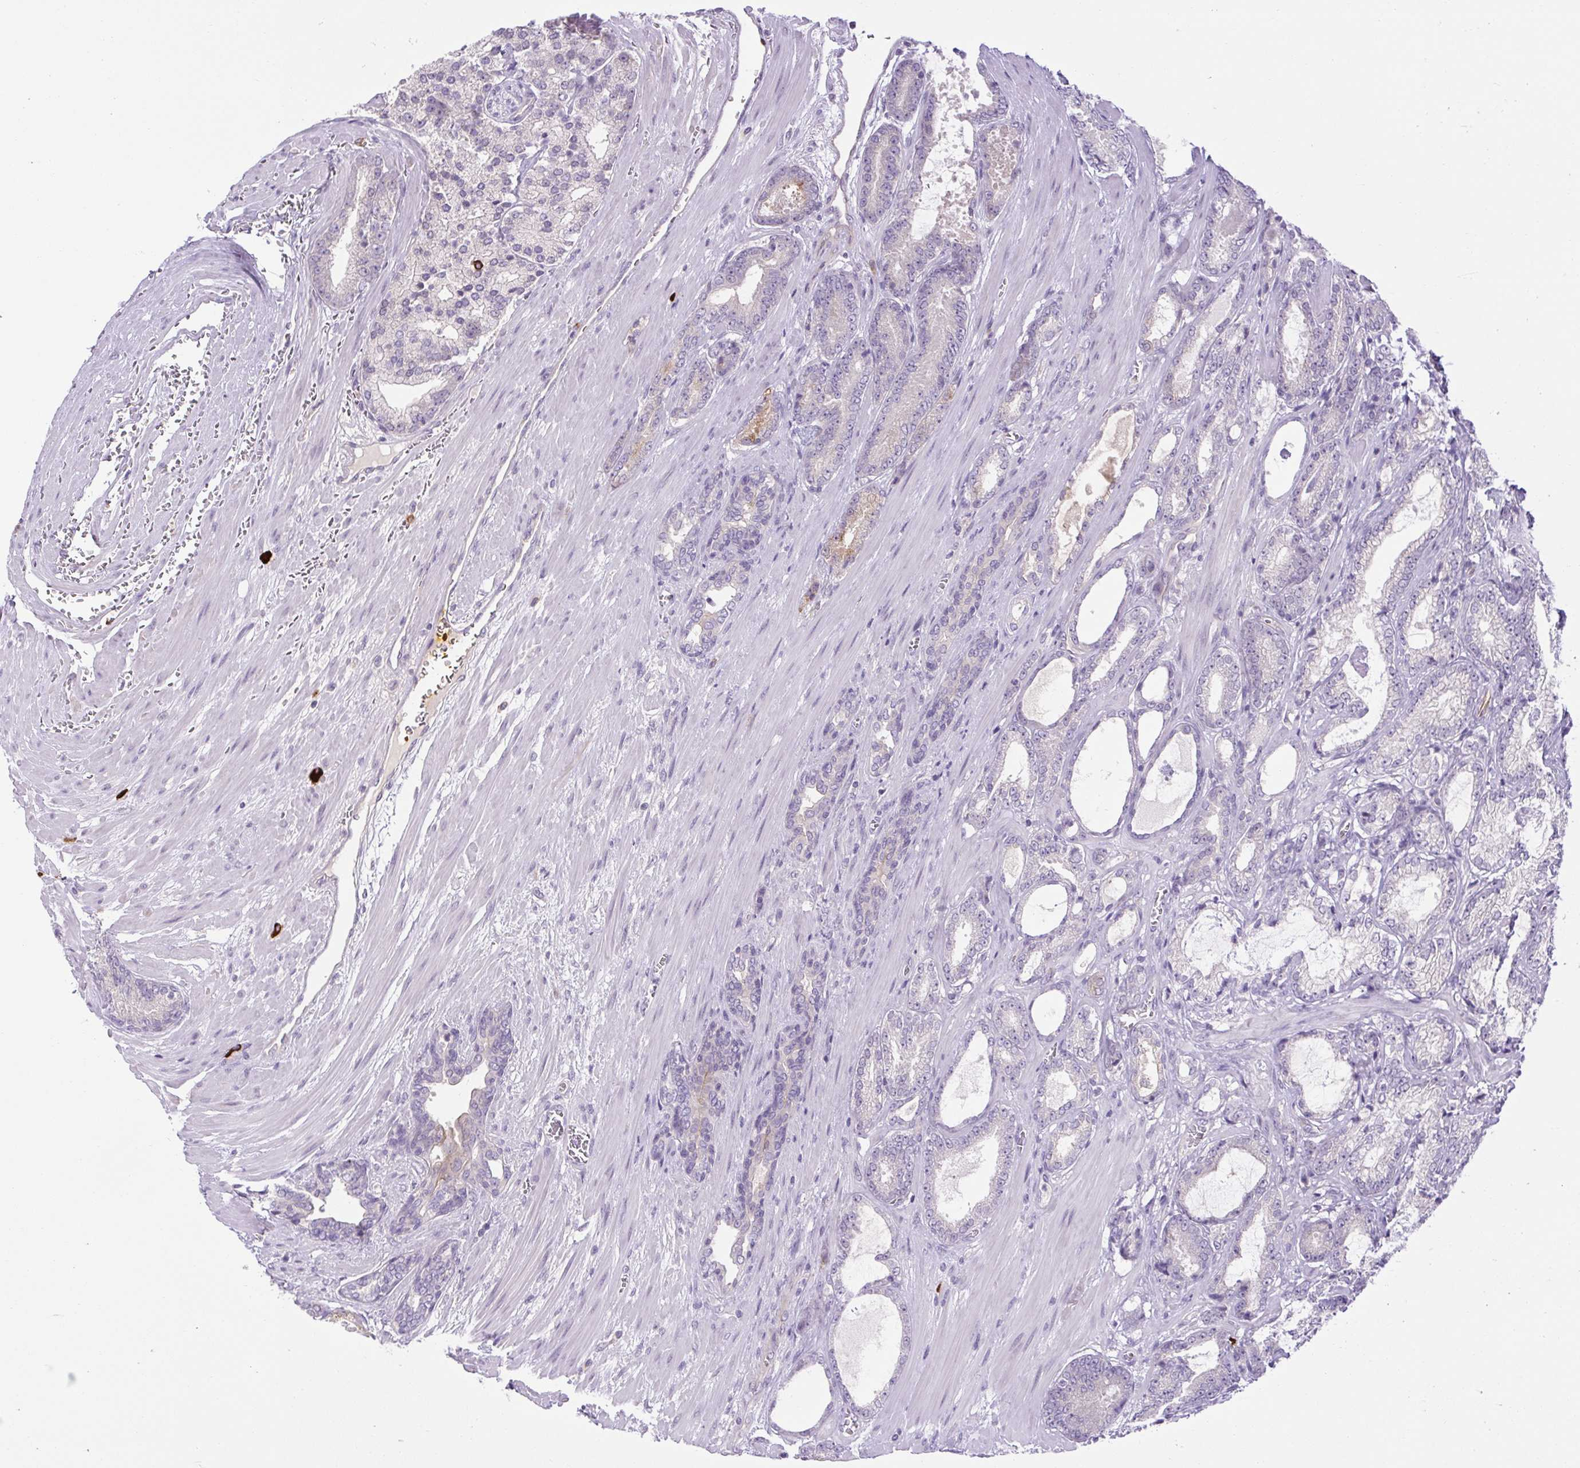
{"staining": {"intensity": "negative", "quantity": "none", "location": "none"}, "tissue": "prostate cancer", "cell_type": "Tumor cells", "image_type": "cancer", "snomed": [{"axis": "morphology", "description": "Adenocarcinoma, High grade"}, {"axis": "topography", "description": "Prostate"}], "caption": "Prostate cancer stained for a protein using immunohistochemistry shows no positivity tumor cells.", "gene": "FAM177B", "patient": {"sex": "male", "age": 64}}